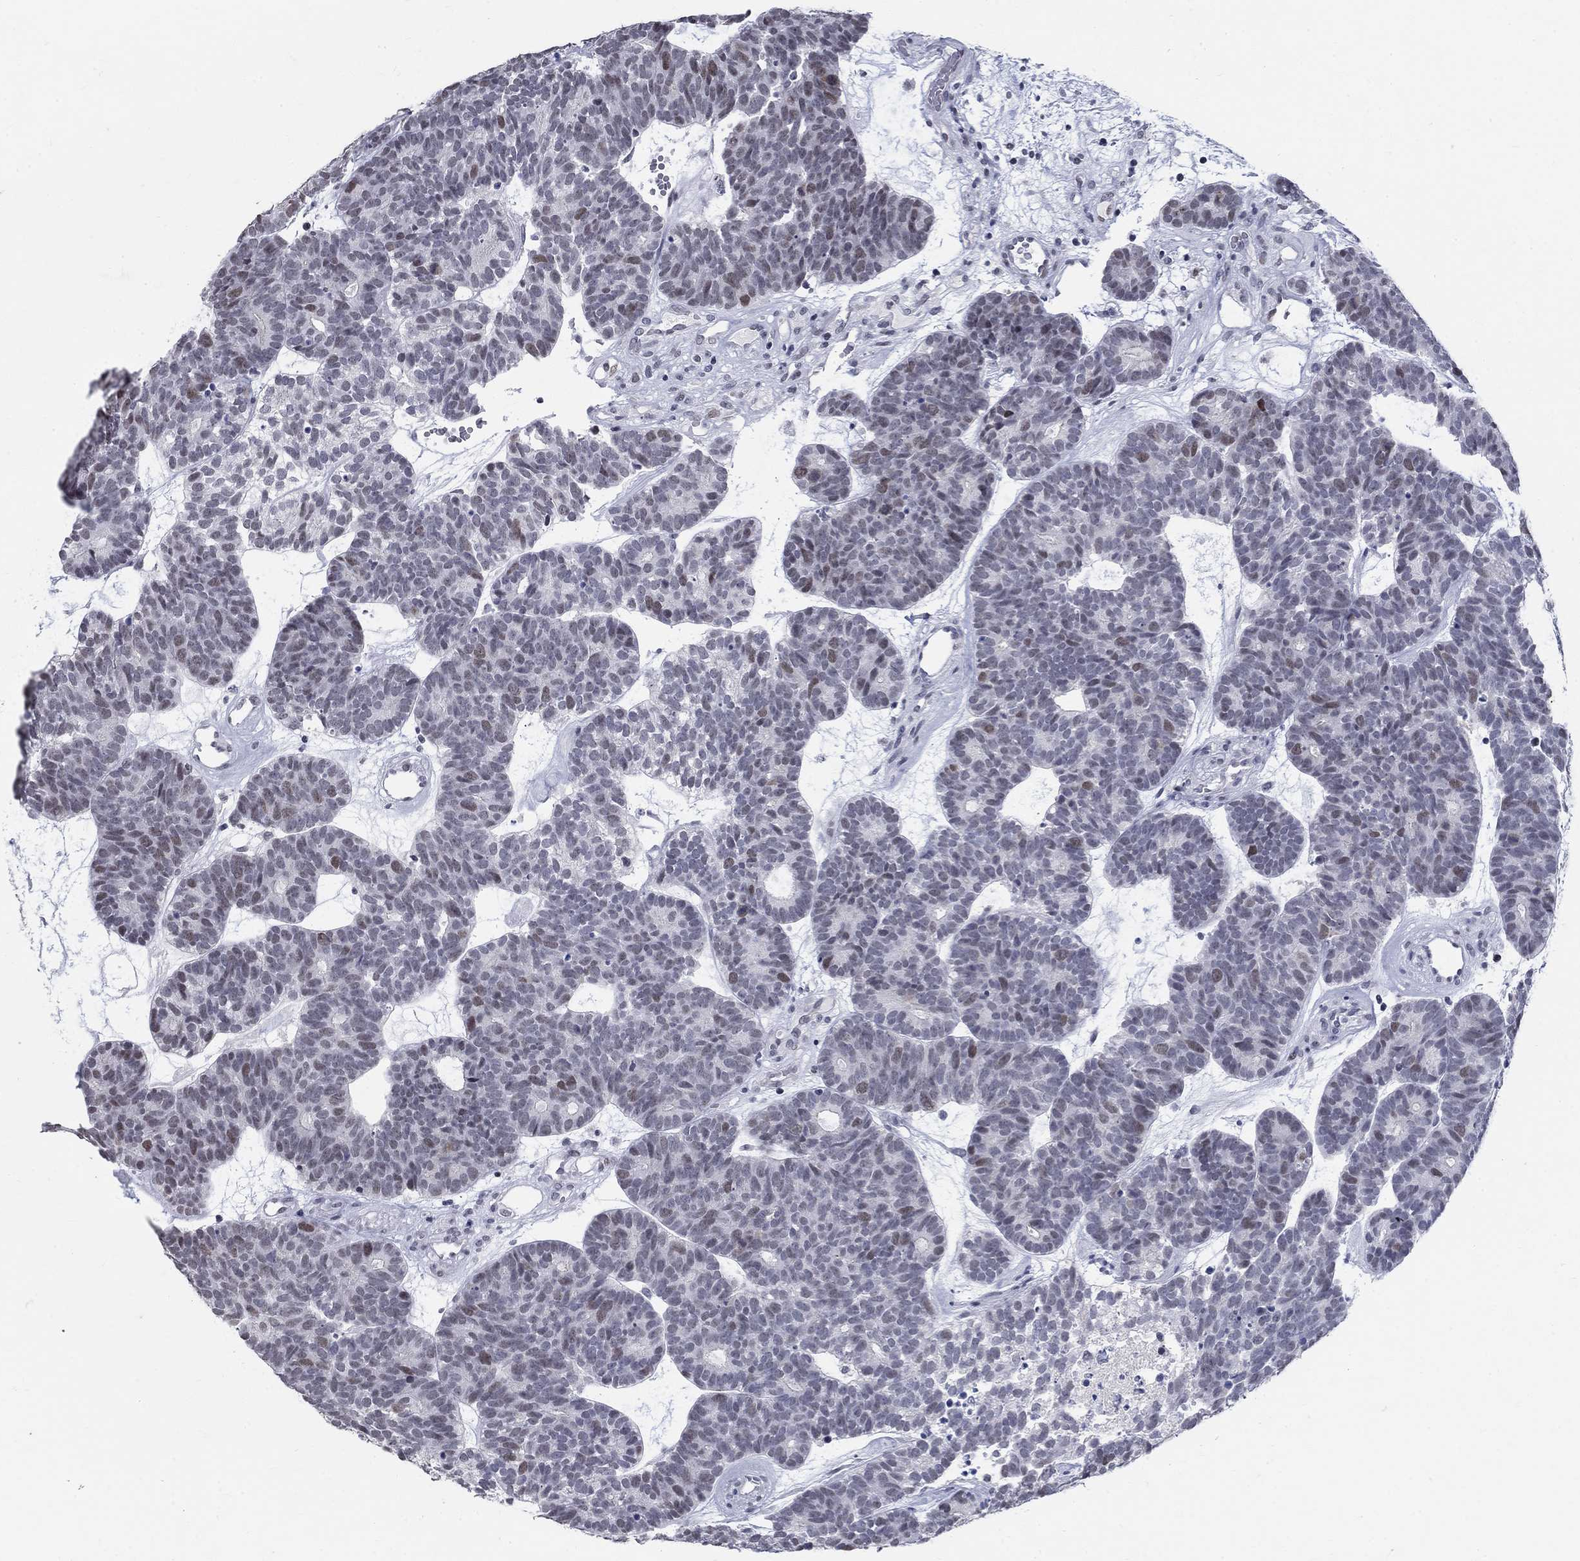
{"staining": {"intensity": "weak", "quantity": "<25%", "location": "nuclear"}, "tissue": "head and neck cancer", "cell_type": "Tumor cells", "image_type": "cancer", "snomed": [{"axis": "morphology", "description": "Adenocarcinoma, NOS"}, {"axis": "topography", "description": "Head-Neck"}], "caption": "This is a photomicrograph of immunohistochemistry (IHC) staining of head and neck cancer (adenocarcinoma), which shows no expression in tumor cells.", "gene": "BHLHE22", "patient": {"sex": "female", "age": 81}}